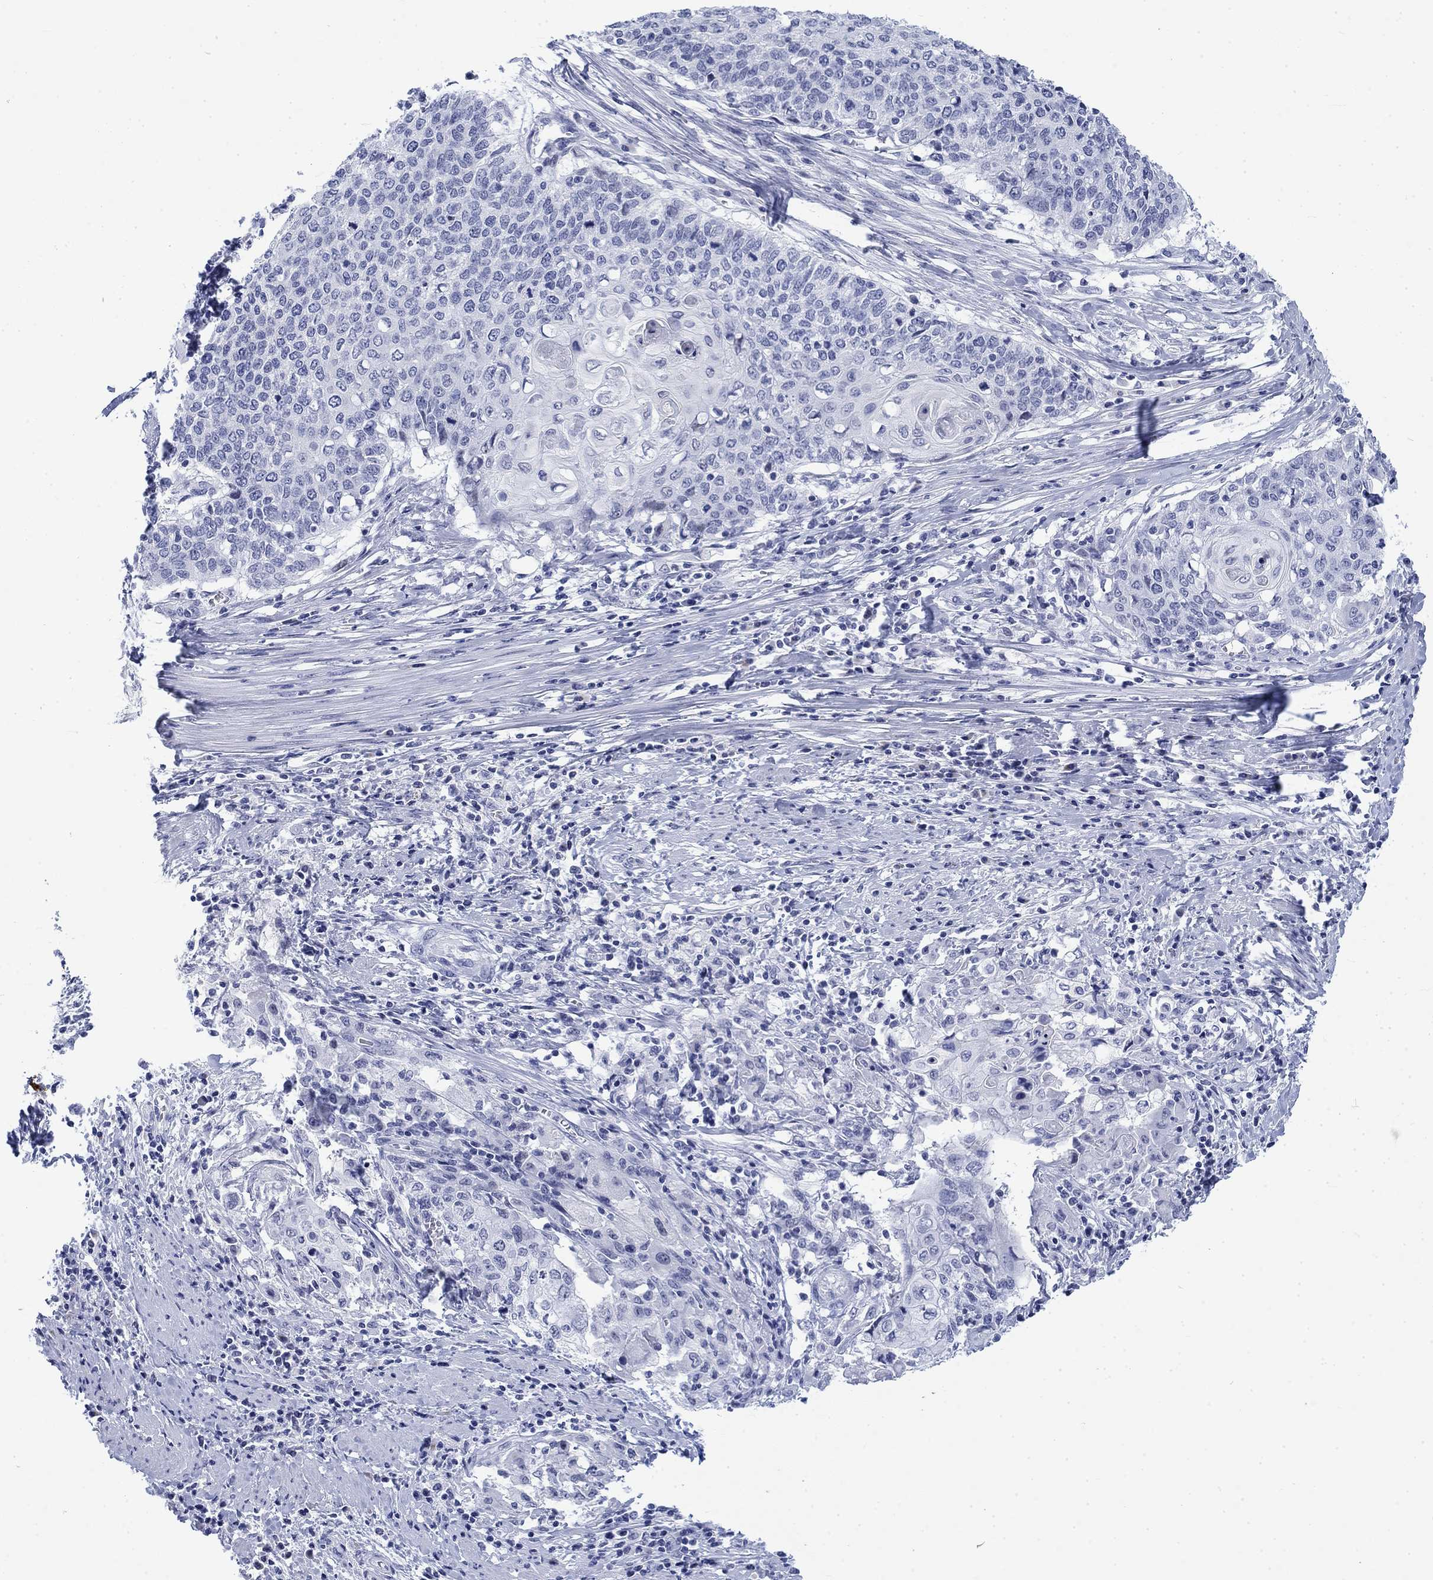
{"staining": {"intensity": "negative", "quantity": "none", "location": "none"}, "tissue": "cervical cancer", "cell_type": "Tumor cells", "image_type": "cancer", "snomed": [{"axis": "morphology", "description": "Squamous cell carcinoma, NOS"}, {"axis": "topography", "description": "Cervix"}], "caption": "IHC photomicrograph of neoplastic tissue: human squamous cell carcinoma (cervical) stained with DAB (3,3'-diaminobenzidine) demonstrates no significant protein expression in tumor cells. Brightfield microscopy of IHC stained with DAB (brown) and hematoxylin (blue), captured at high magnification.", "gene": "KRT76", "patient": {"sex": "female", "age": 39}}